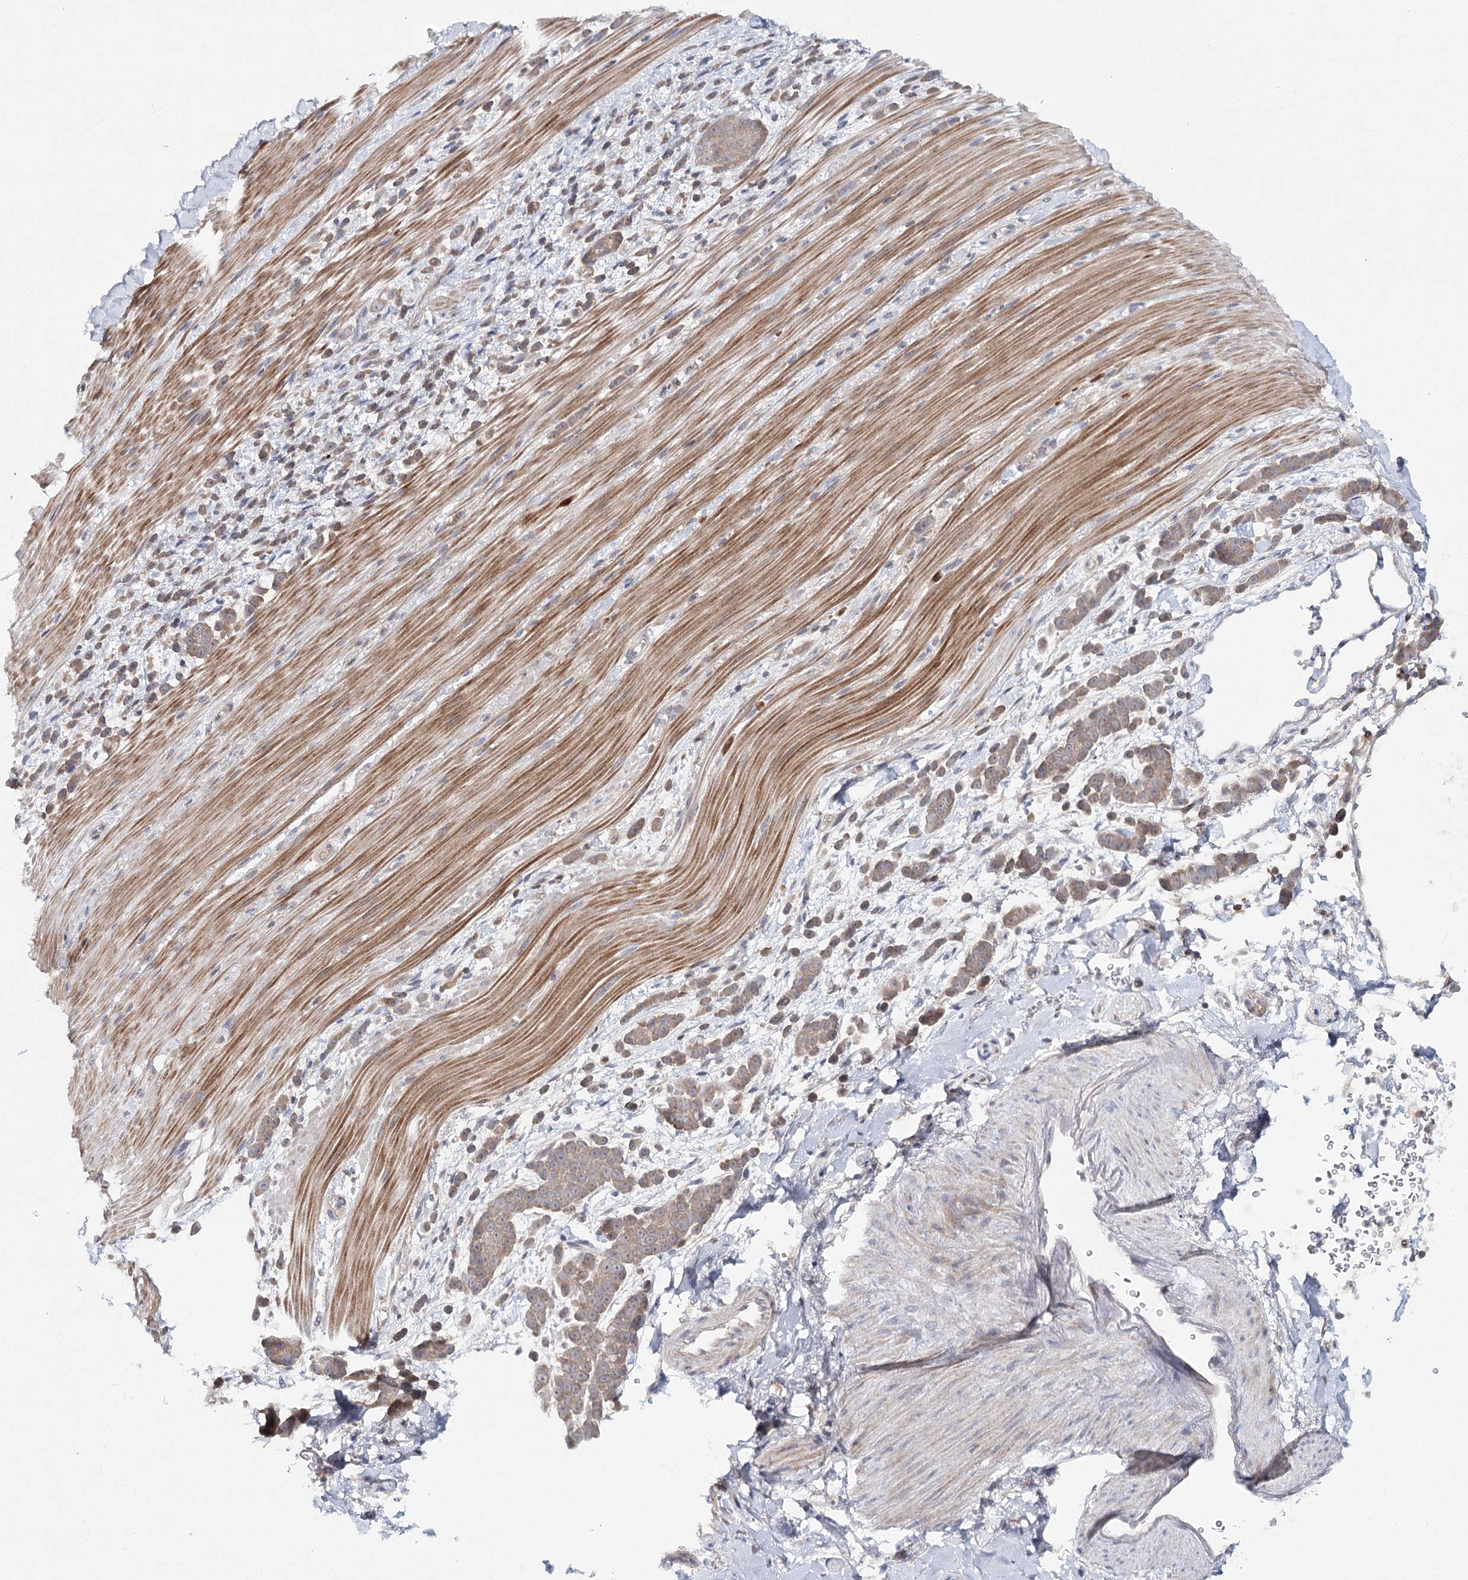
{"staining": {"intensity": "weak", "quantity": ">75%", "location": "cytoplasmic/membranous"}, "tissue": "pancreatic cancer", "cell_type": "Tumor cells", "image_type": "cancer", "snomed": [{"axis": "morphology", "description": "Normal tissue, NOS"}, {"axis": "morphology", "description": "Adenocarcinoma, NOS"}, {"axis": "topography", "description": "Pancreas"}], "caption": "A brown stain shows weak cytoplasmic/membranous expression of a protein in human pancreatic cancer tumor cells.", "gene": "SLC41A2", "patient": {"sex": "female", "age": 64}}